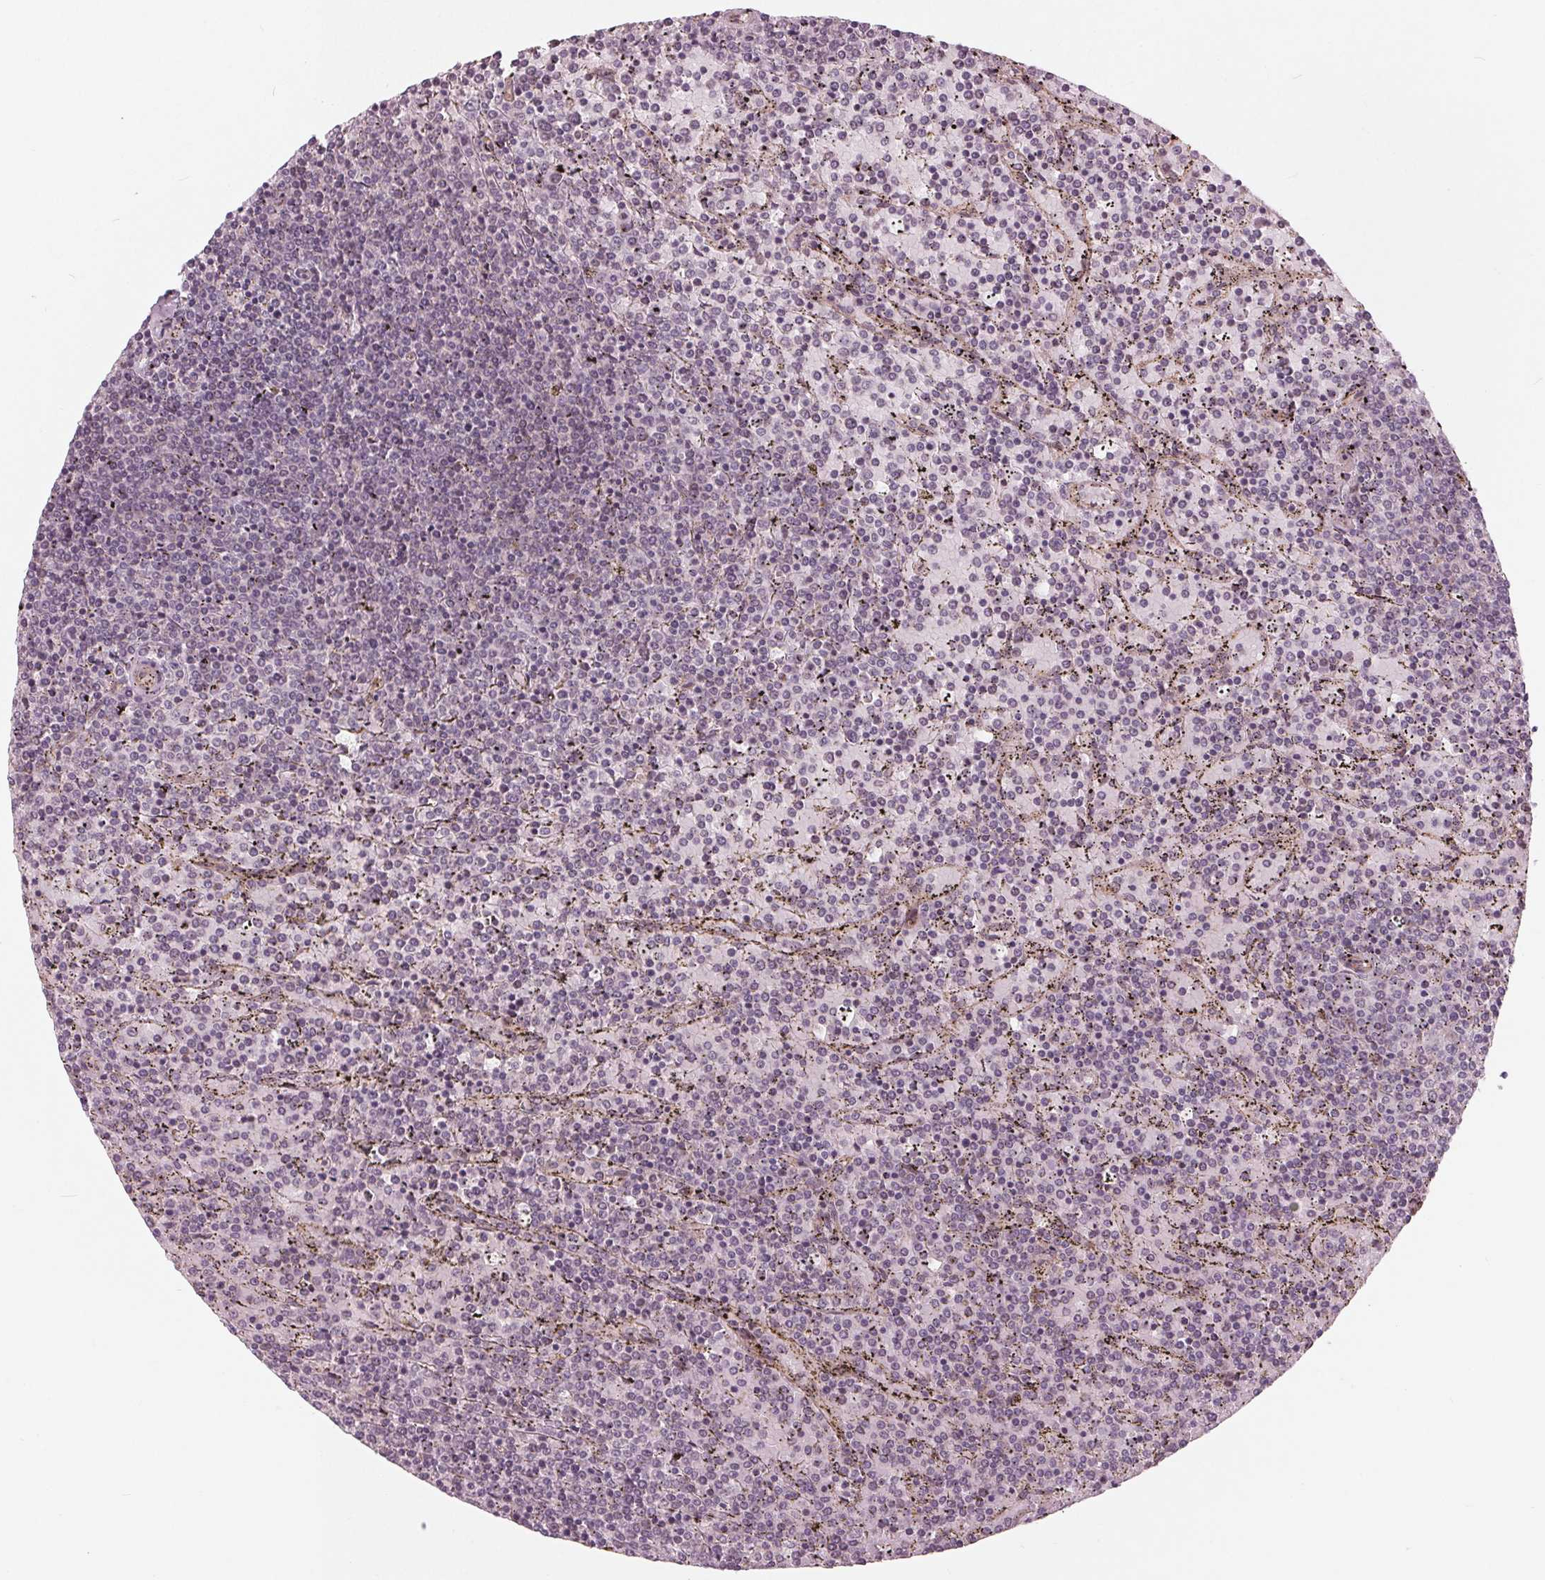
{"staining": {"intensity": "negative", "quantity": "none", "location": "none"}, "tissue": "lymphoma", "cell_type": "Tumor cells", "image_type": "cancer", "snomed": [{"axis": "morphology", "description": "Malignant lymphoma, non-Hodgkin's type, Low grade"}, {"axis": "topography", "description": "Spleen"}], "caption": "Tumor cells are negative for protein expression in human malignant lymphoma, non-Hodgkin's type (low-grade).", "gene": "TXNIP", "patient": {"sex": "female", "age": 77}}